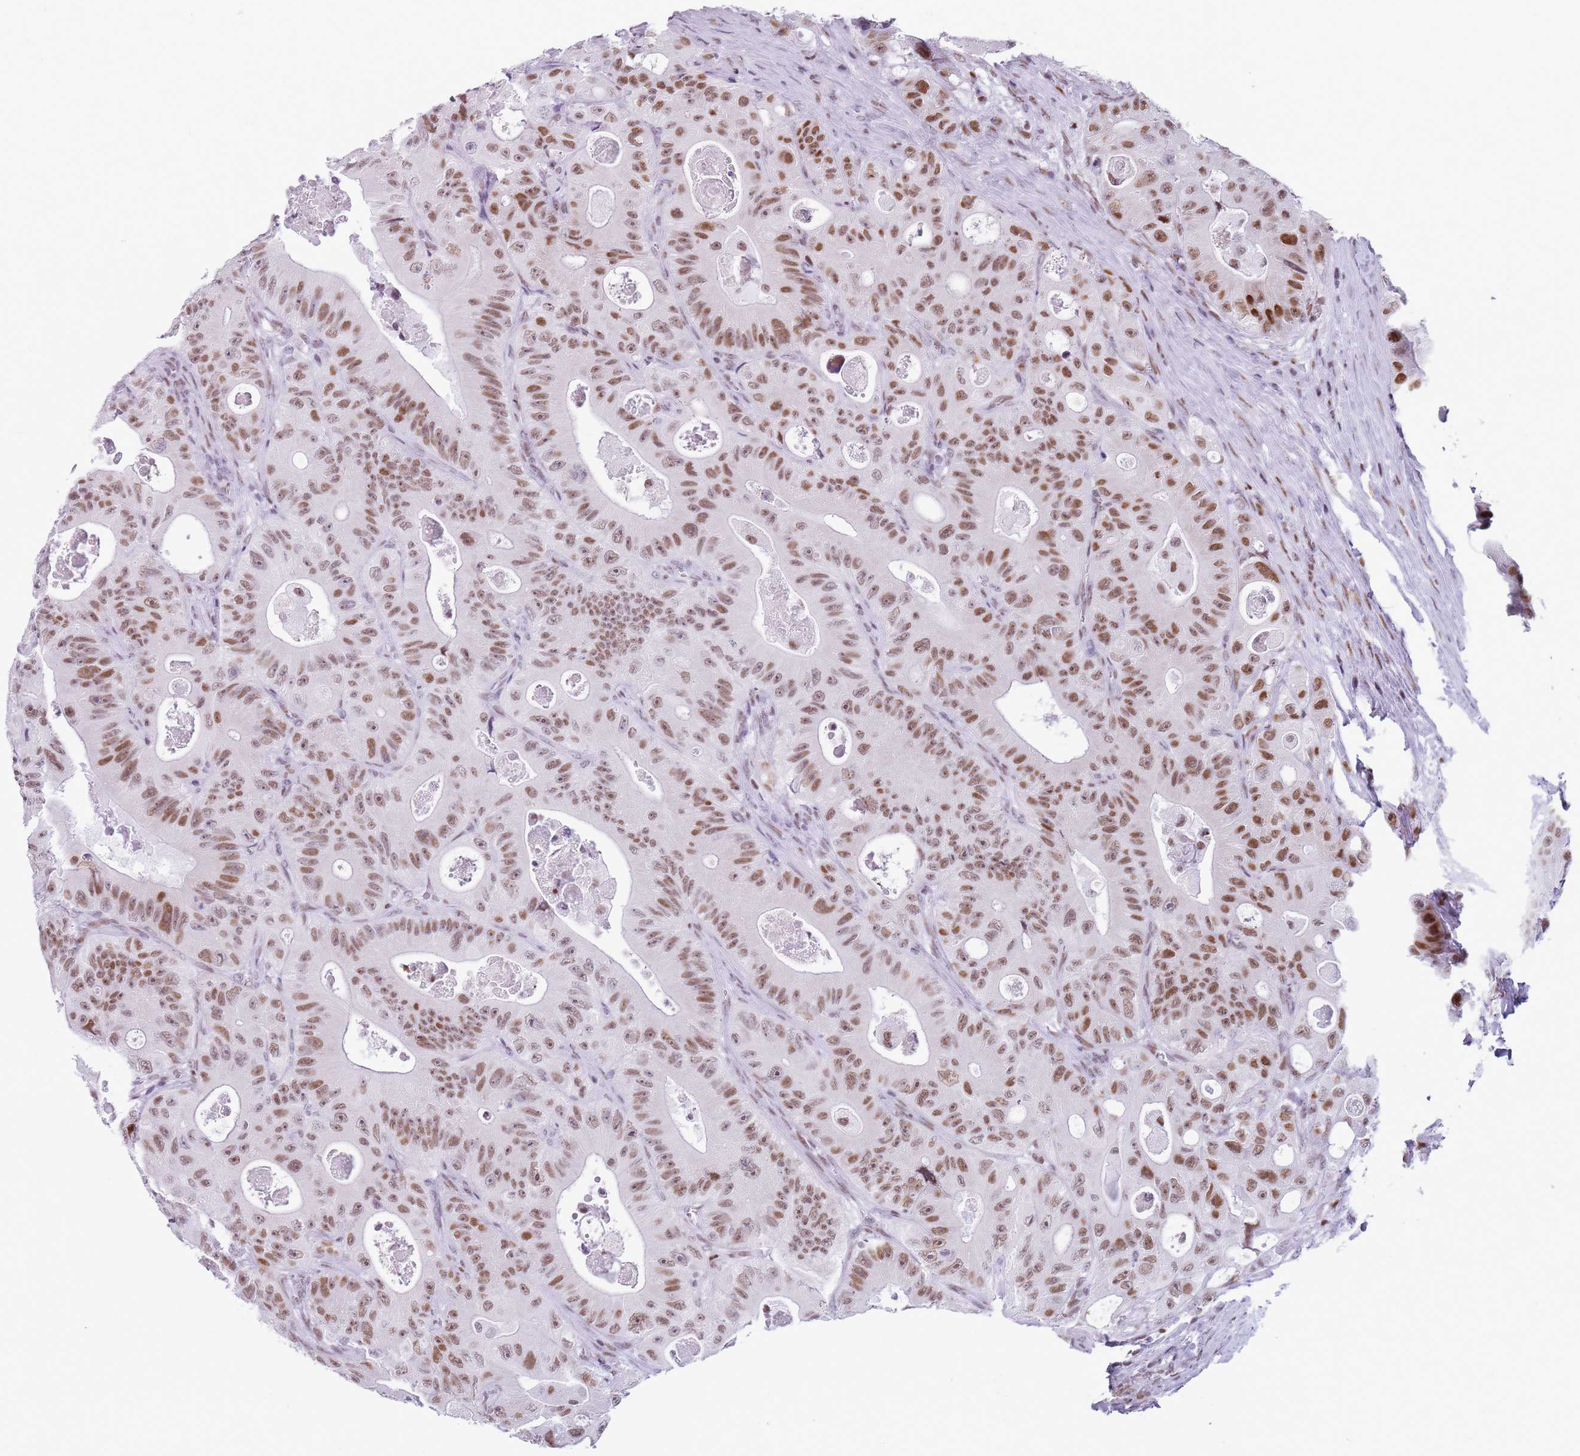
{"staining": {"intensity": "moderate", "quantity": ">75%", "location": "nuclear"}, "tissue": "colorectal cancer", "cell_type": "Tumor cells", "image_type": "cancer", "snomed": [{"axis": "morphology", "description": "Adenocarcinoma, NOS"}, {"axis": "topography", "description": "Colon"}], "caption": "Protein expression analysis of adenocarcinoma (colorectal) shows moderate nuclear staining in approximately >75% of tumor cells.", "gene": "FAM104B", "patient": {"sex": "female", "age": 46}}